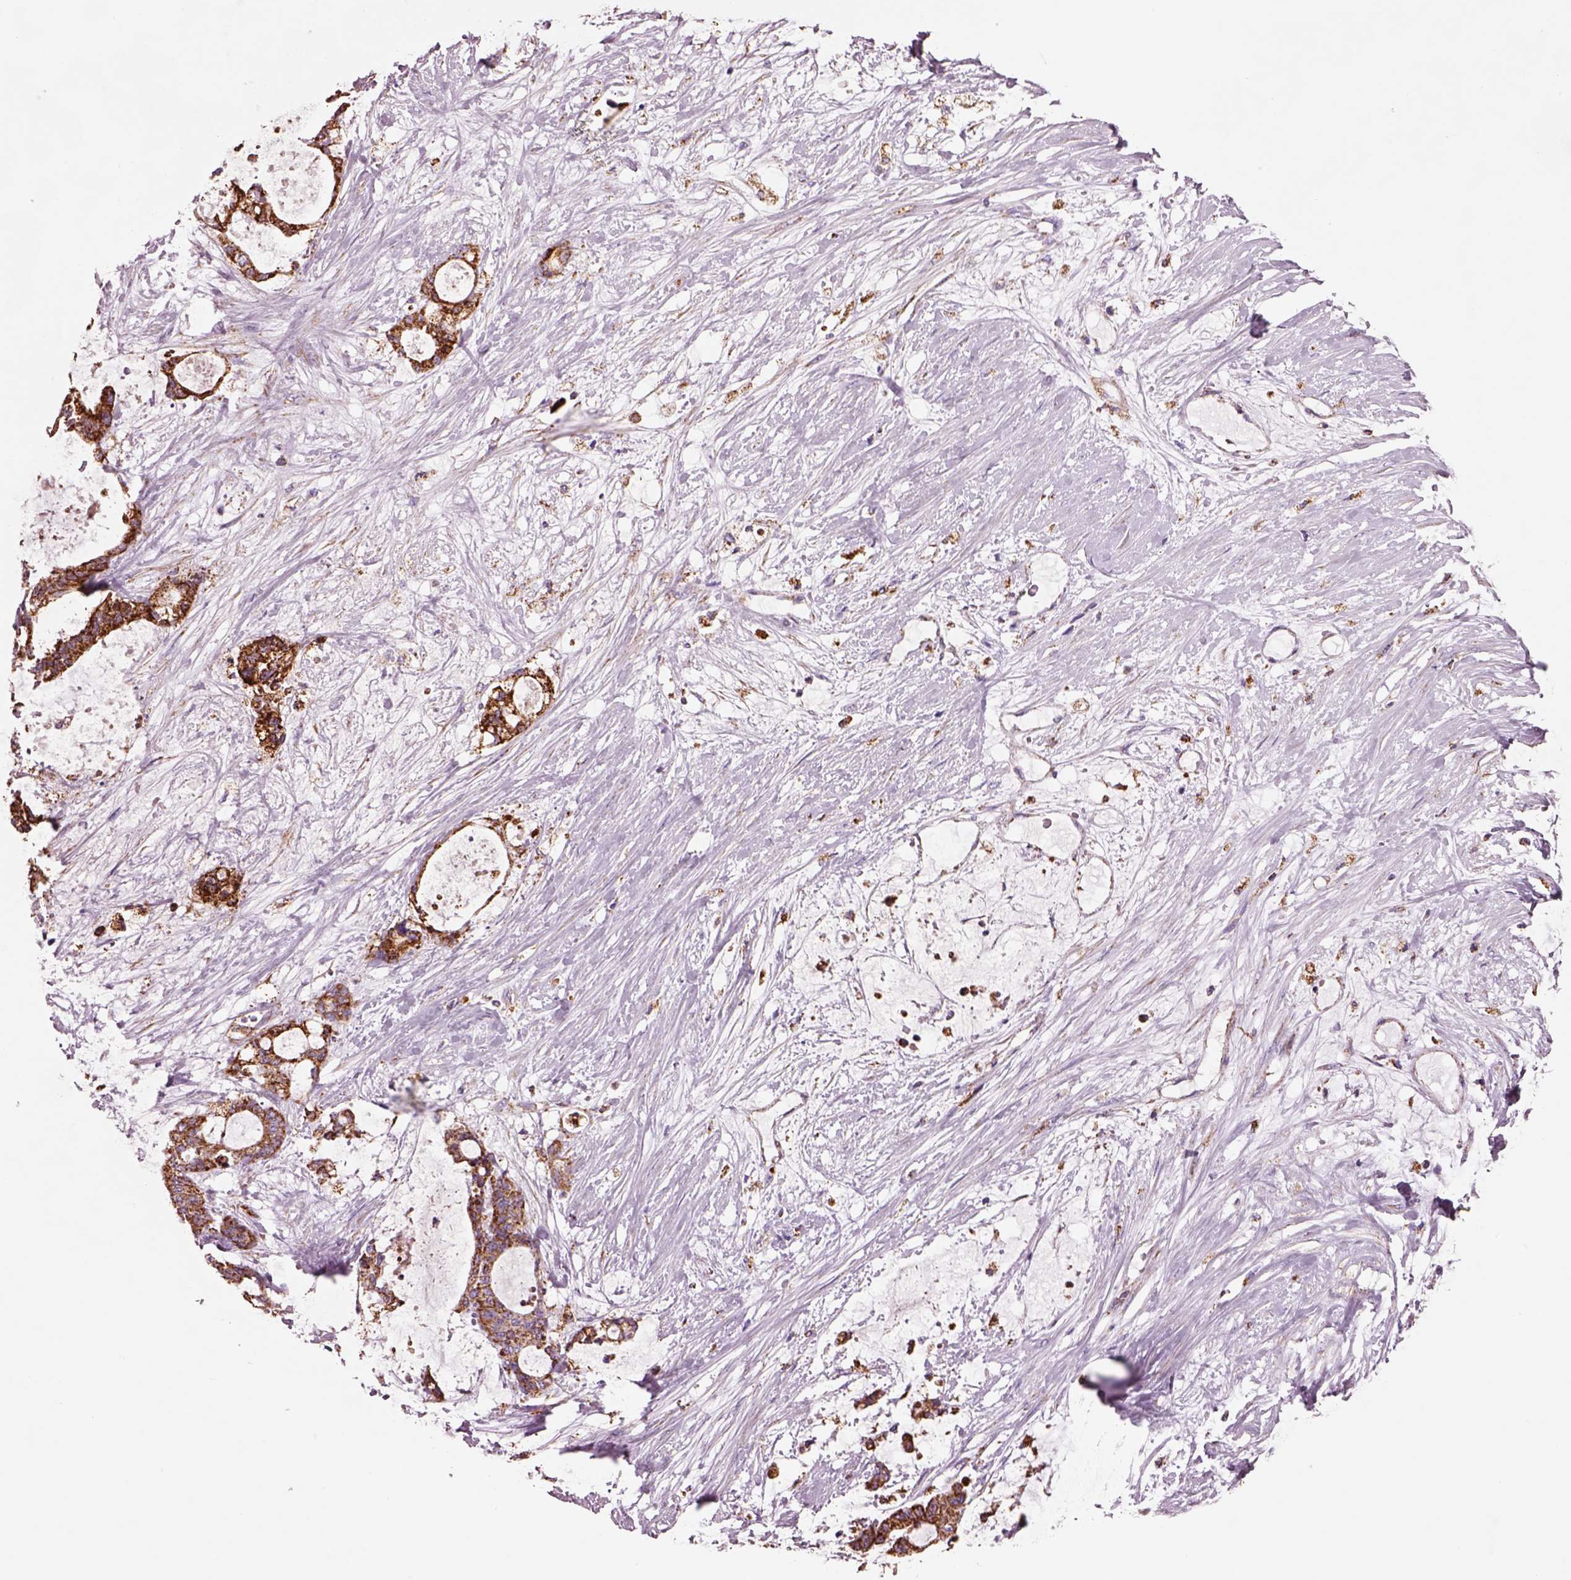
{"staining": {"intensity": "strong", "quantity": ">75%", "location": "cytoplasmic/membranous"}, "tissue": "liver cancer", "cell_type": "Tumor cells", "image_type": "cancer", "snomed": [{"axis": "morphology", "description": "Normal tissue, NOS"}, {"axis": "morphology", "description": "Cholangiocarcinoma"}, {"axis": "topography", "description": "Liver"}, {"axis": "topography", "description": "Peripheral nerve tissue"}], "caption": "Cholangiocarcinoma (liver) stained with immunohistochemistry exhibits strong cytoplasmic/membranous positivity in approximately >75% of tumor cells.", "gene": "SLC25A24", "patient": {"sex": "female", "age": 73}}